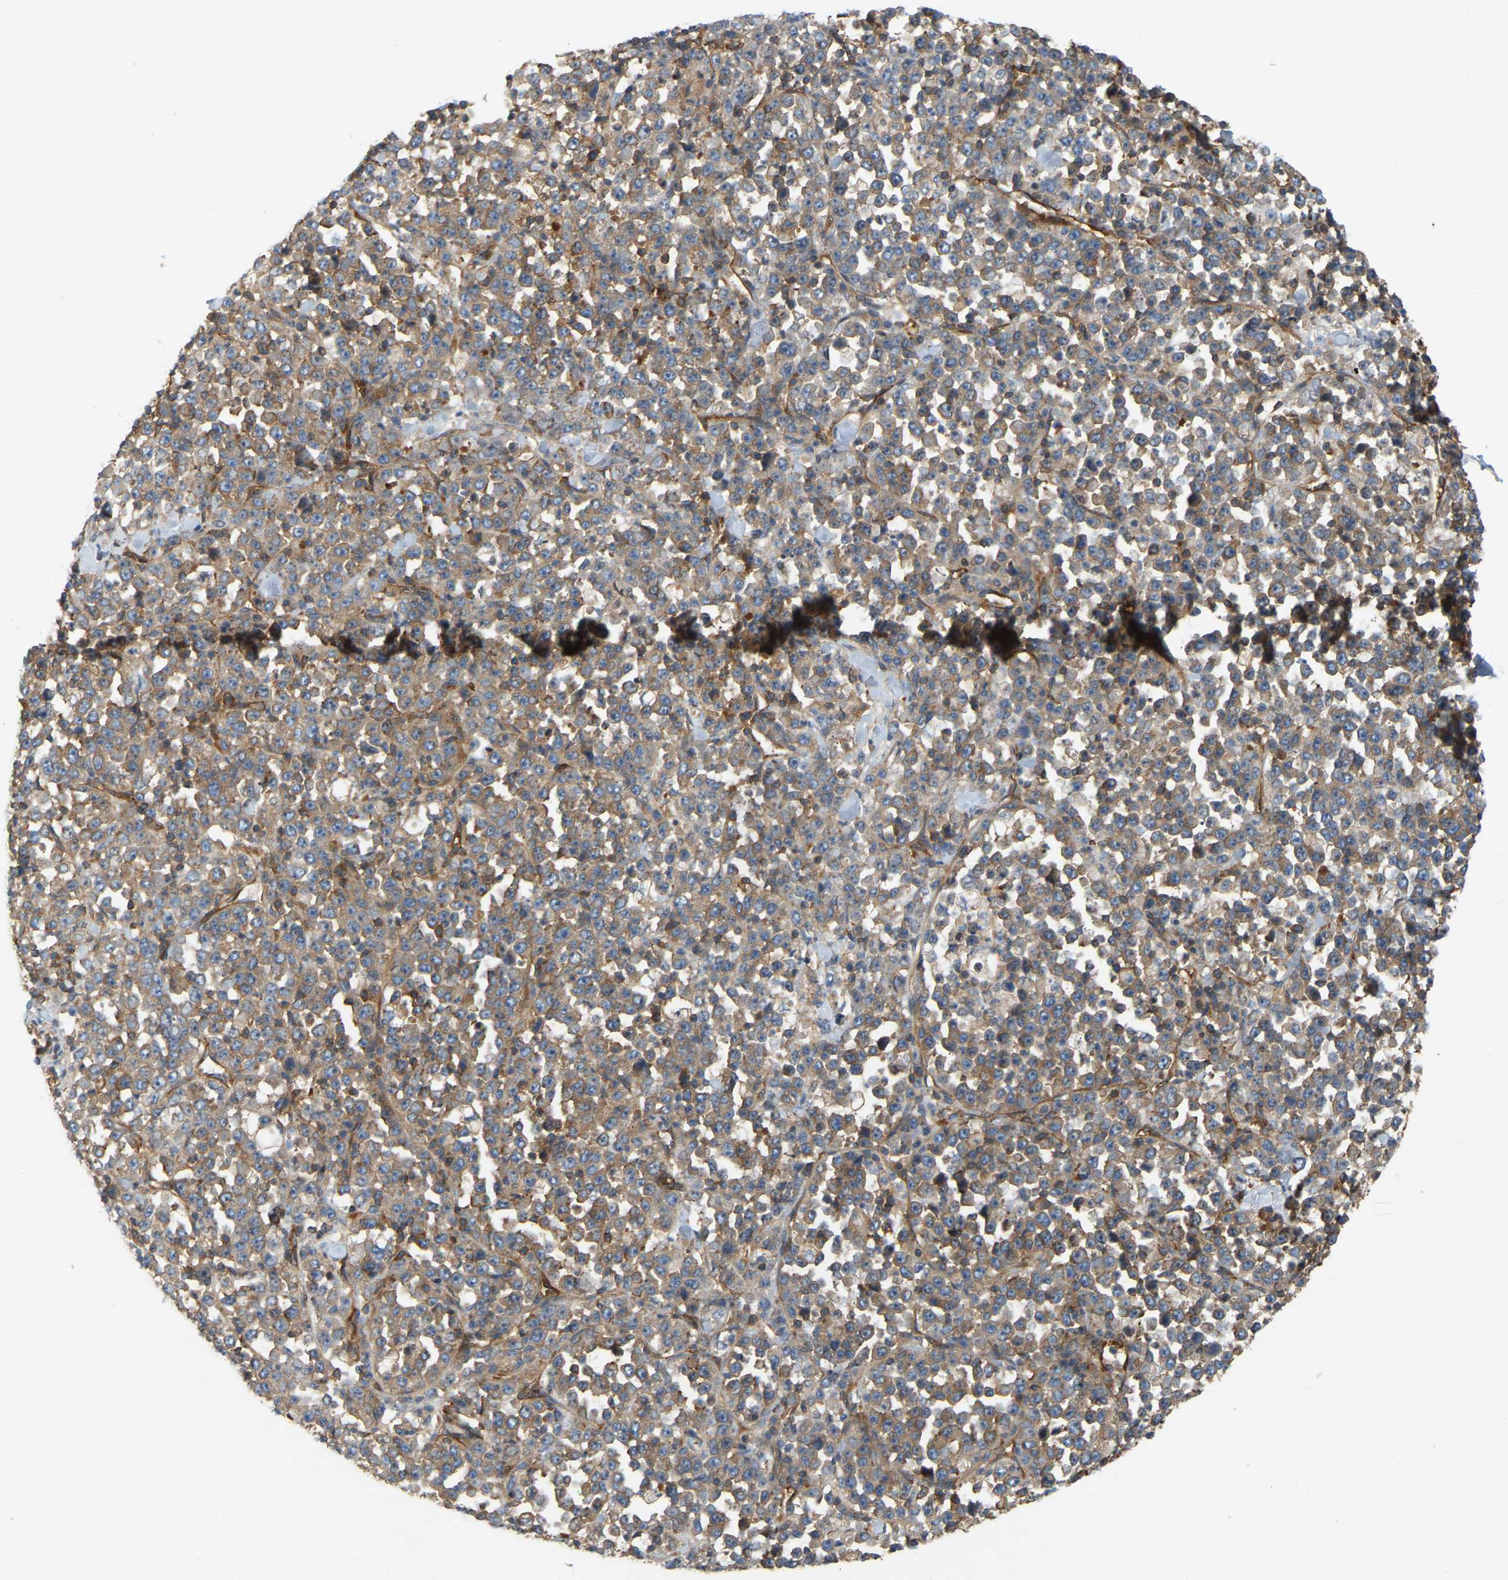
{"staining": {"intensity": "weak", "quantity": ">75%", "location": "cytoplasmic/membranous"}, "tissue": "stomach cancer", "cell_type": "Tumor cells", "image_type": "cancer", "snomed": [{"axis": "morphology", "description": "Normal tissue, NOS"}, {"axis": "morphology", "description": "Adenocarcinoma, NOS"}, {"axis": "topography", "description": "Stomach, upper"}, {"axis": "topography", "description": "Stomach"}], "caption": "Stomach cancer (adenocarcinoma) was stained to show a protein in brown. There is low levels of weak cytoplasmic/membranous expression in approximately >75% of tumor cells.", "gene": "AKAP13", "patient": {"sex": "male", "age": 59}}